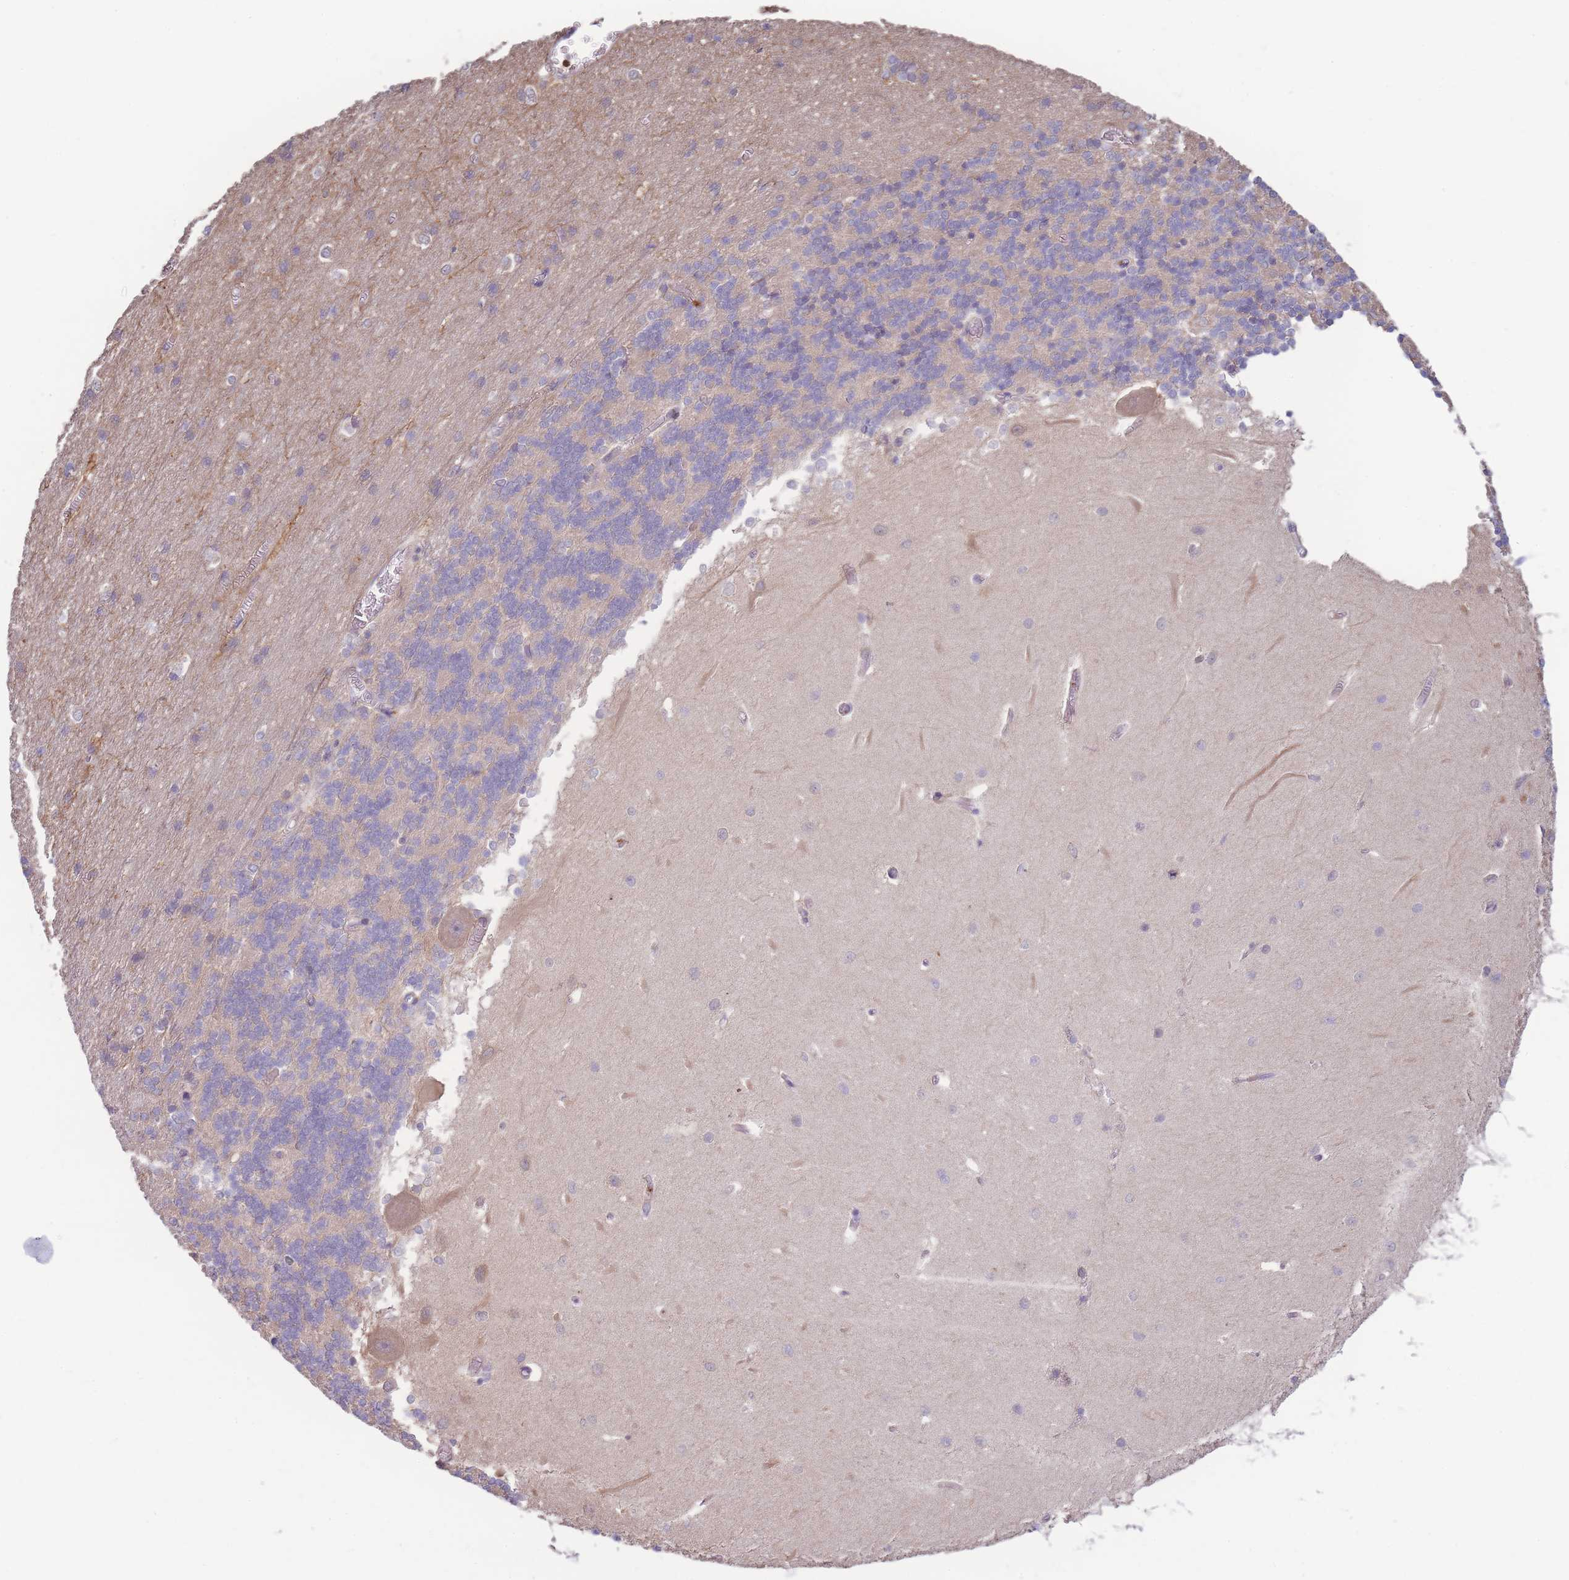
{"staining": {"intensity": "negative", "quantity": "none", "location": "none"}, "tissue": "cerebellum", "cell_type": "Cells in granular layer", "image_type": "normal", "snomed": [{"axis": "morphology", "description": "Normal tissue, NOS"}, {"axis": "topography", "description": "Cerebellum"}], "caption": "Immunohistochemistry (IHC) of unremarkable cerebellum displays no positivity in cells in granular layer.", "gene": "STEAP3", "patient": {"sex": "male", "age": 37}}